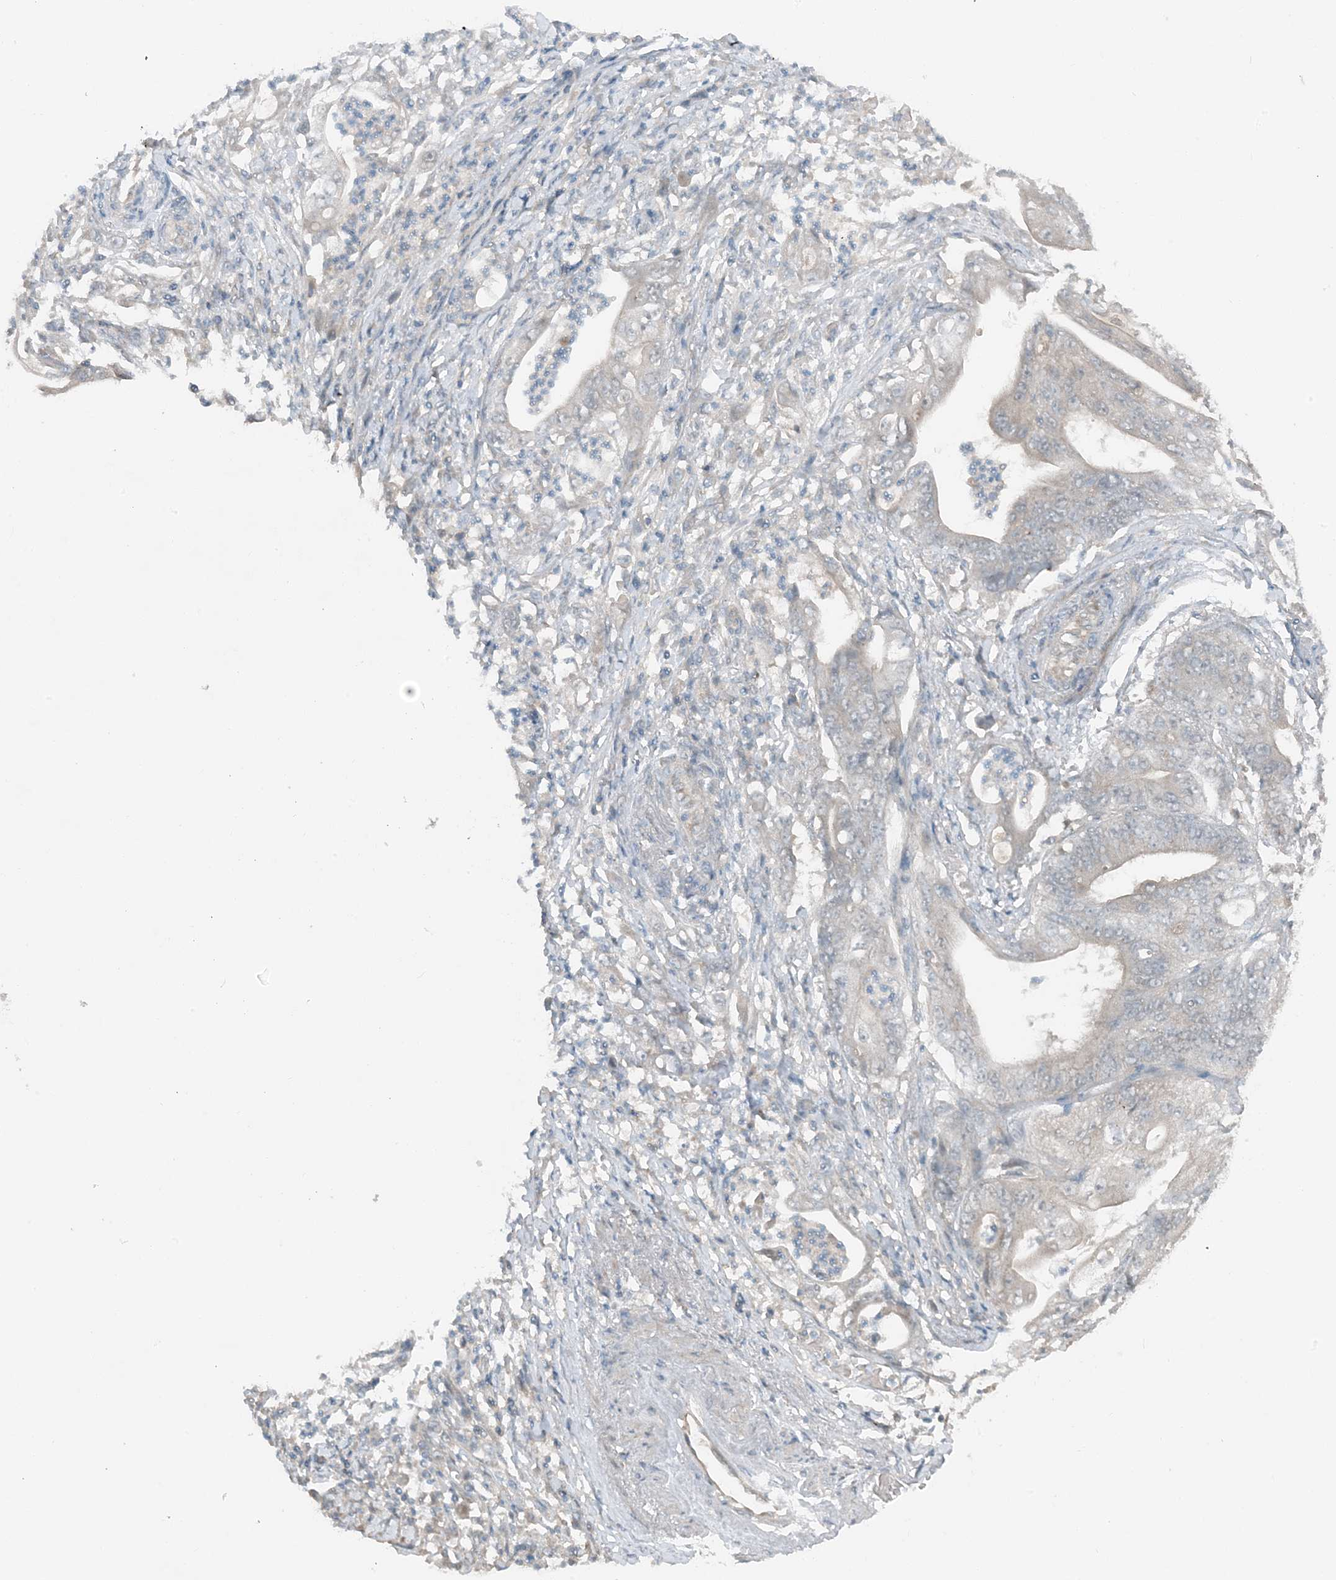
{"staining": {"intensity": "negative", "quantity": "none", "location": "none"}, "tissue": "stomach cancer", "cell_type": "Tumor cells", "image_type": "cancer", "snomed": [{"axis": "morphology", "description": "Adenocarcinoma, NOS"}, {"axis": "topography", "description": "Stomach"}], "caption": "An immunohistochemistry photomicrograph of adenocarcinoma (stomach) is shown. There is no staining in tumor cells of adenocarcinoma (stomach).", "gene": "MITD1", "patient": {"sex": "female", "age": 73}}